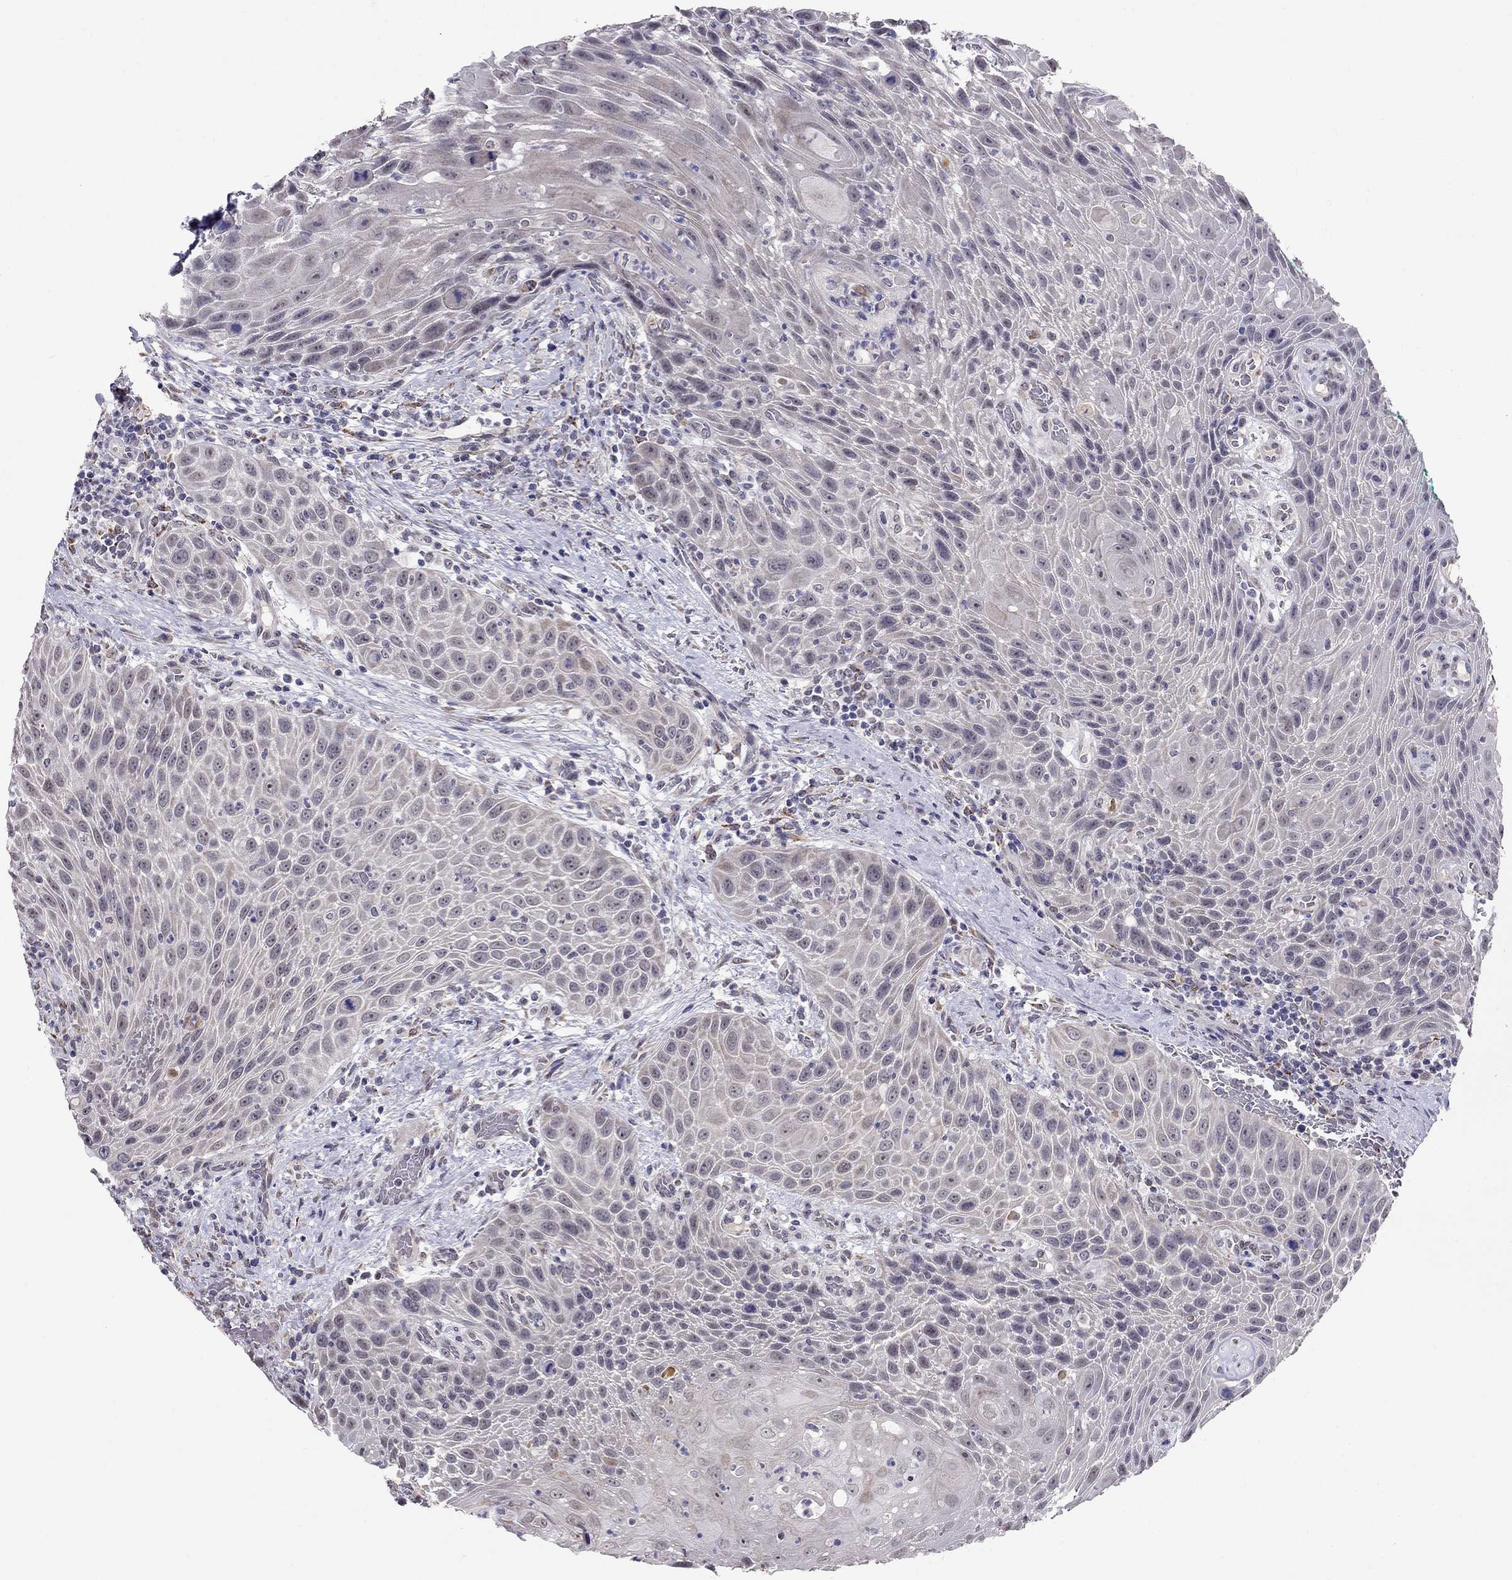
{"staining": {"intensity": "negative", "quantity": "none", "location": "none"}, "tissue": "head and neck cancer", "cell_type": "Tumor cells", "image_type": "cancer", "snomed": [{"axis": "morphology", "description": "Squamous cell carcinoma, NOS"}, {"axis": "topography", "description": "Head-Neck"}], "caption": "Histopathology image shows no significant protein staining in tumor cells of head and neck cancer.", "gene": "MYO3B", "patient": {"sex": "male", "age": 69}}